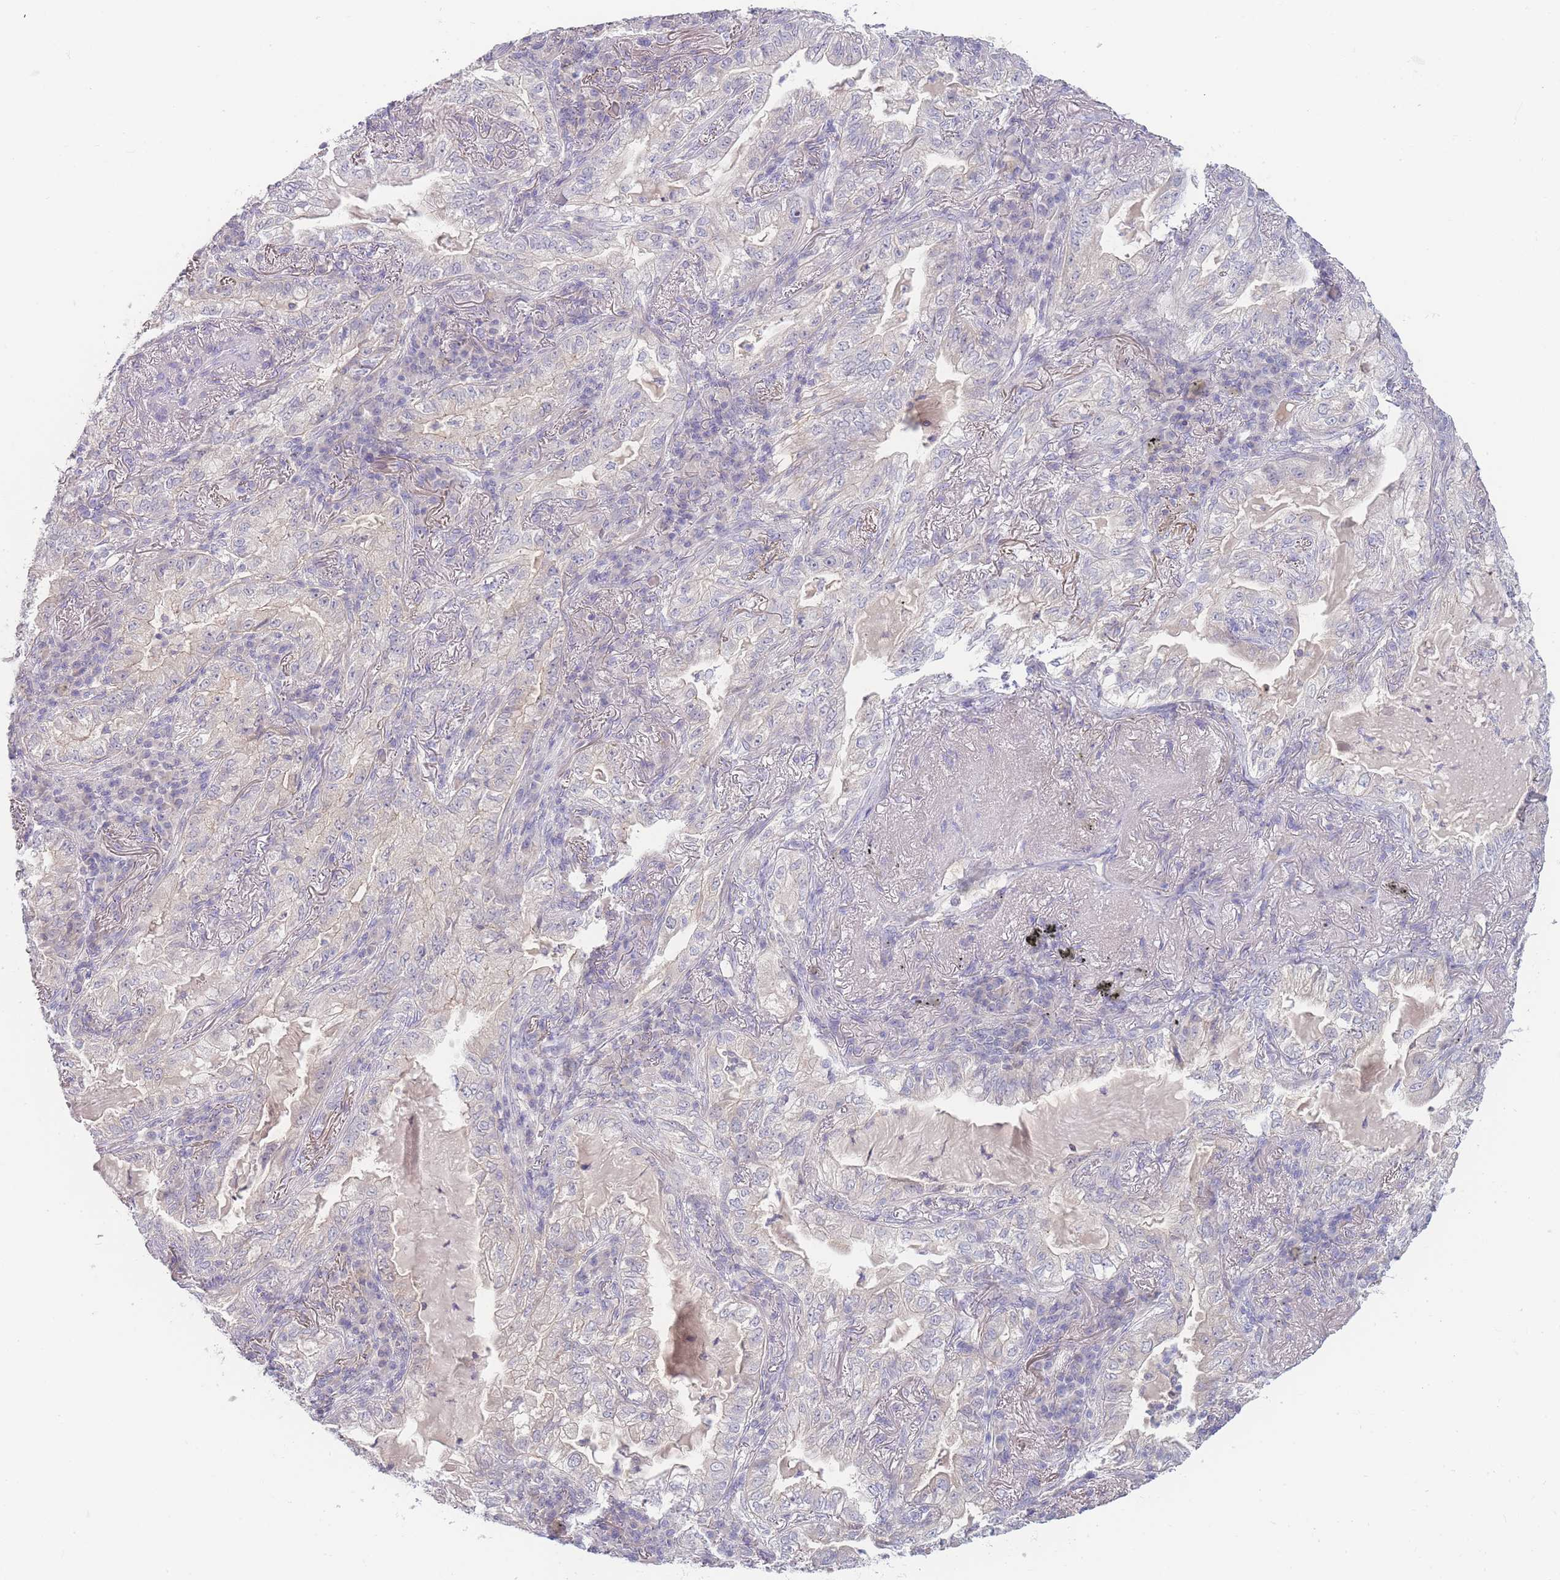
{"staining": {"intensity": "negative", "quantity": "none", "location": "none"}, "tissue": "lung cancer", "cell_type": "Tumor cells", "image_type": "cancer", "snomed": [{"axis": "morphology", "description": "Adenocarcinoma, NOS"}, {"axis": "topography", "description": "Lung"}], "caption": "Immunohistochemical staining of lung cancer (adenocarcinoma) reveals no significant positivity in tumor cells. (IHC, brightfield microscopy, high magnification).", "gene": "SPHKAP", "patient": {"sex": "female", "age": 73}}